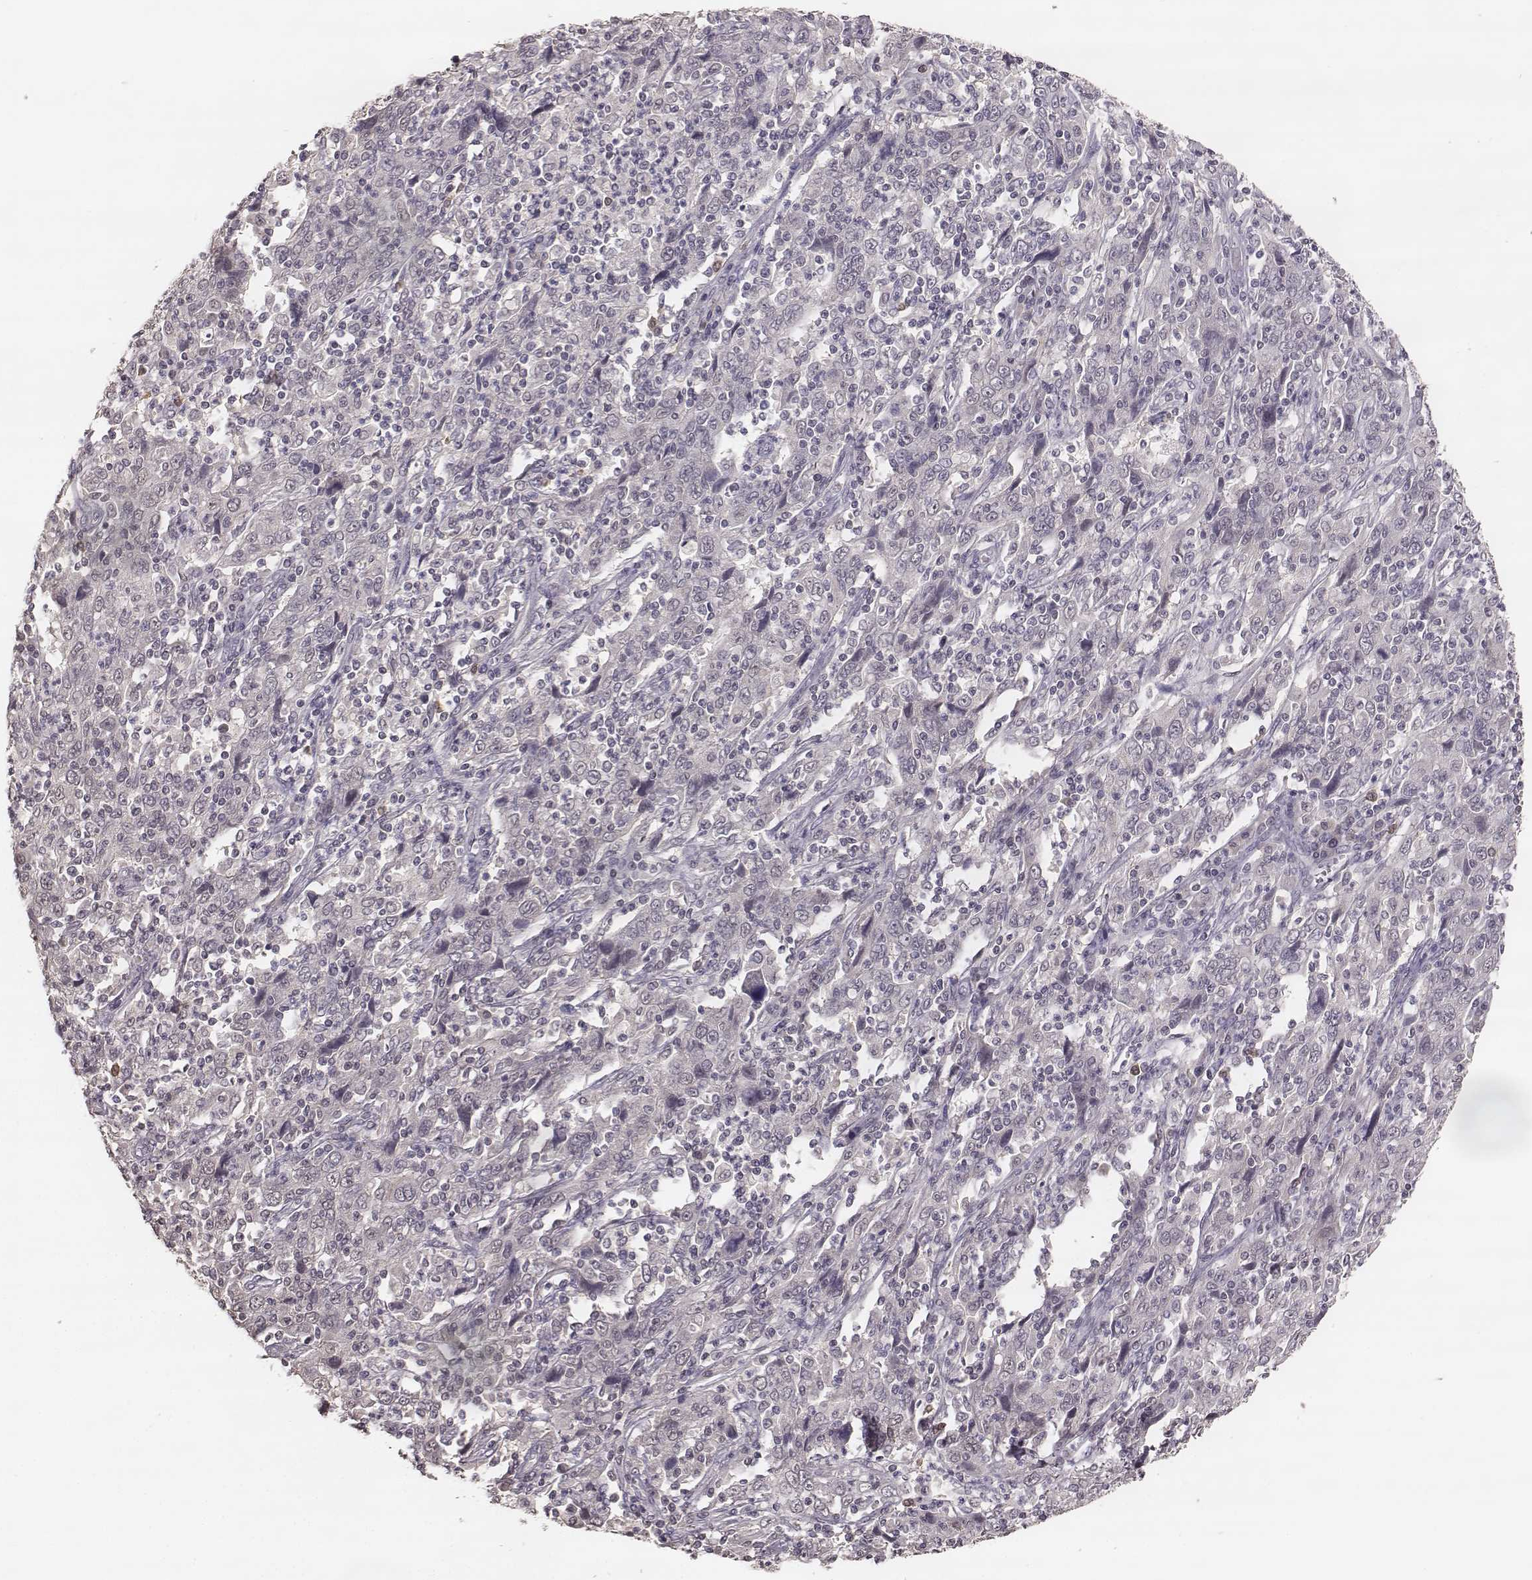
{"staining": {"intensity": "negative", "quantity": "none", "location": "none"}, "tissue": "cervical cancer", "cell_type": "Tumor cells", "image_type": "cancer", "snomed": [{"axis": "morphology", "description": "Squamous cell carcinoma, NOS"}, {"axis": "topography", "description": "Cervix"}], "caption": "Immunohistochemical staining of human squamous cell carcinoma (cervical) shows no significant positivity in tumor cells.", "gene": "LY6K", "patient": {"sex": "female", "age": 46}}